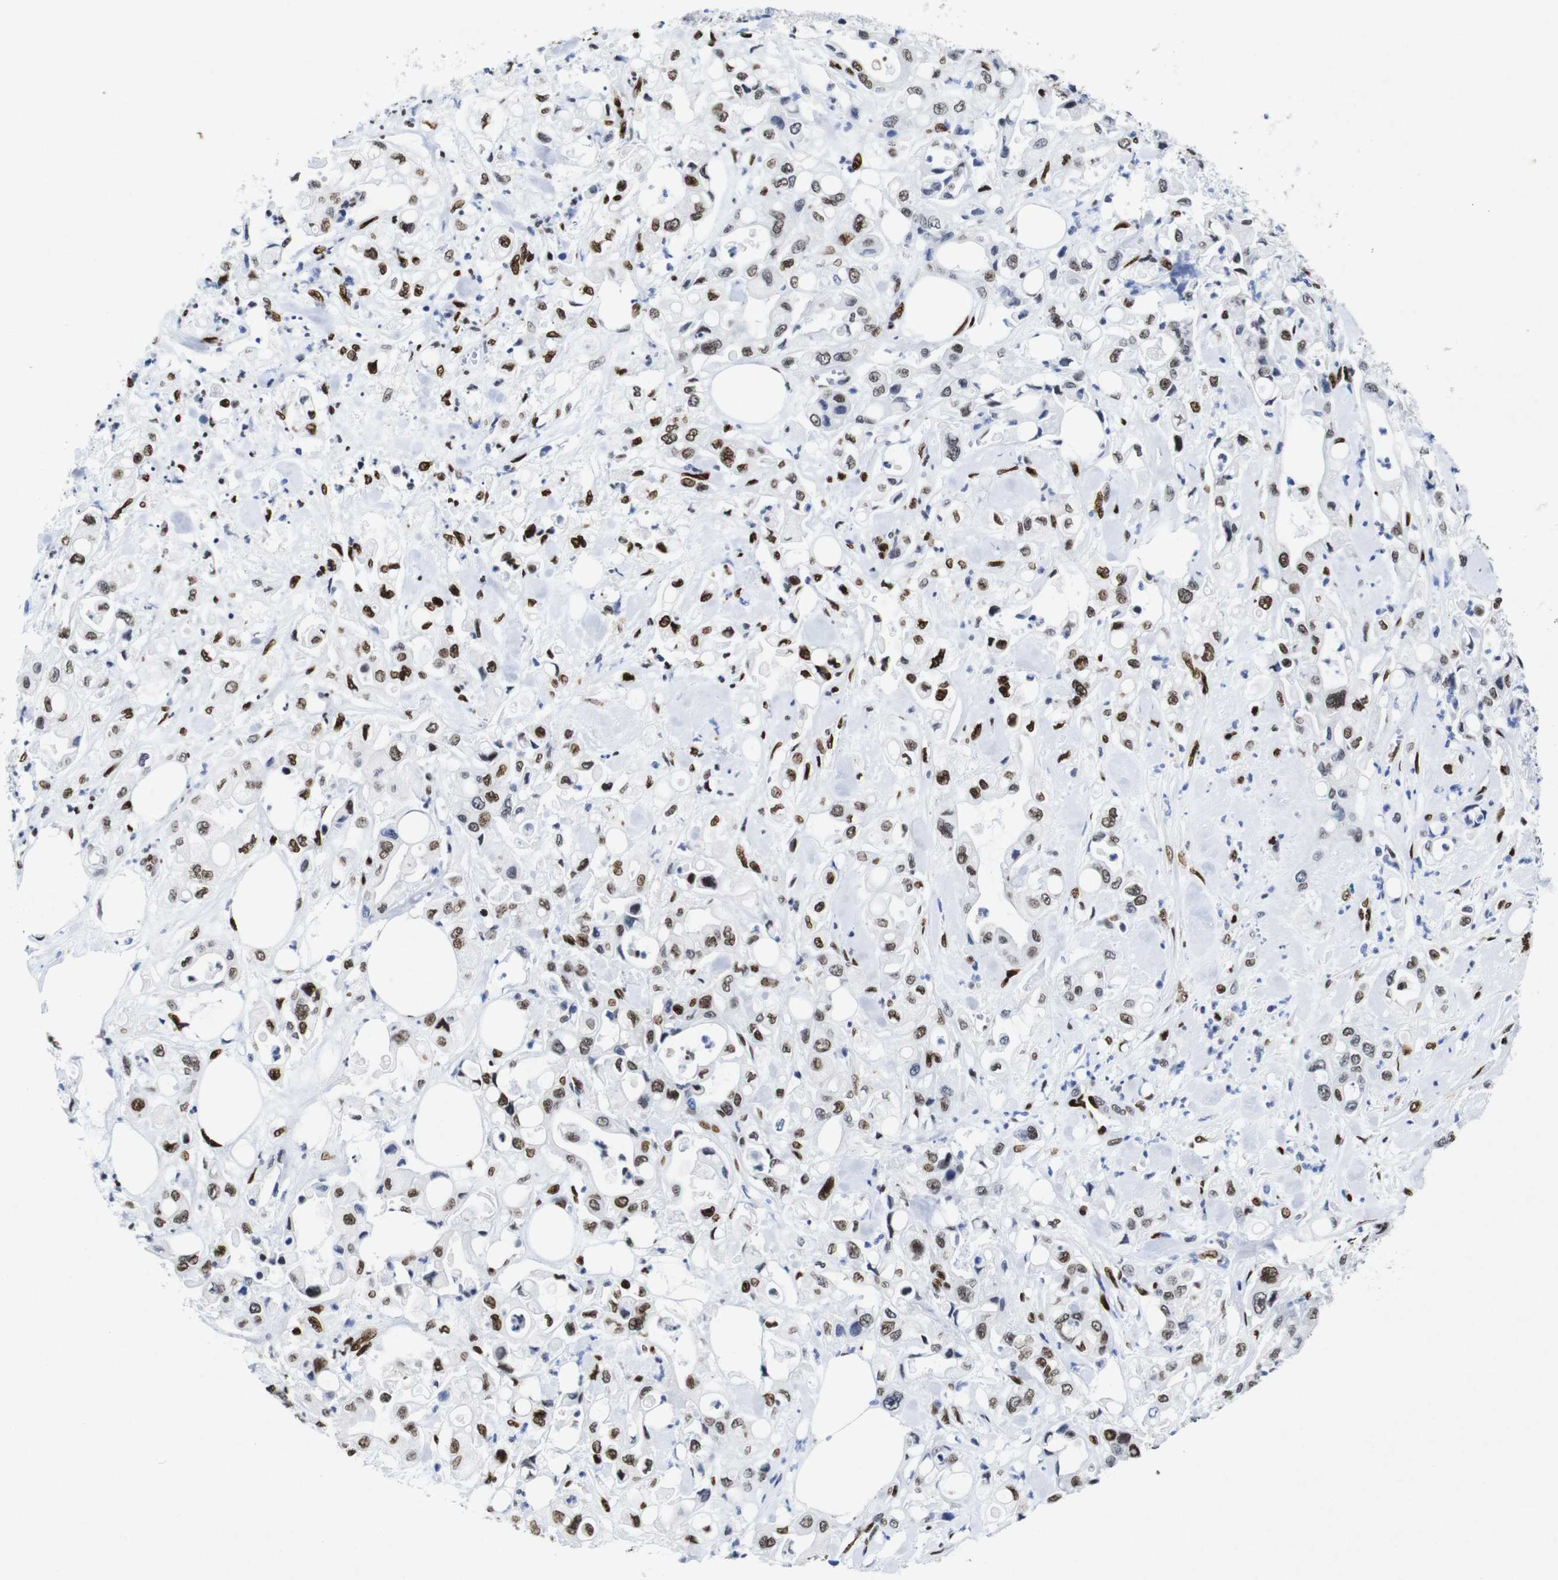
{"staining": {"intensity": "moderate", "quantity": ">75%", "location": "nuclear"}, "tissue": "pancreatic cancer", "cell_type": "Tumor cells", "image_type": "cancer", "snomed": [{"axis": "morphology", "description": "Adenocarcinoma, NOS"}, {"axis": "topography", "description": "Pancreas"}], "caption": "IHC (DAB) staining of pancreatic cancer (adenocarcinoma) exhibits moderate nuclear protein staining in approximately >75% of tumor cells.", "gene": "FOSL2", "patient": {"sex": "male", "age": 70}}